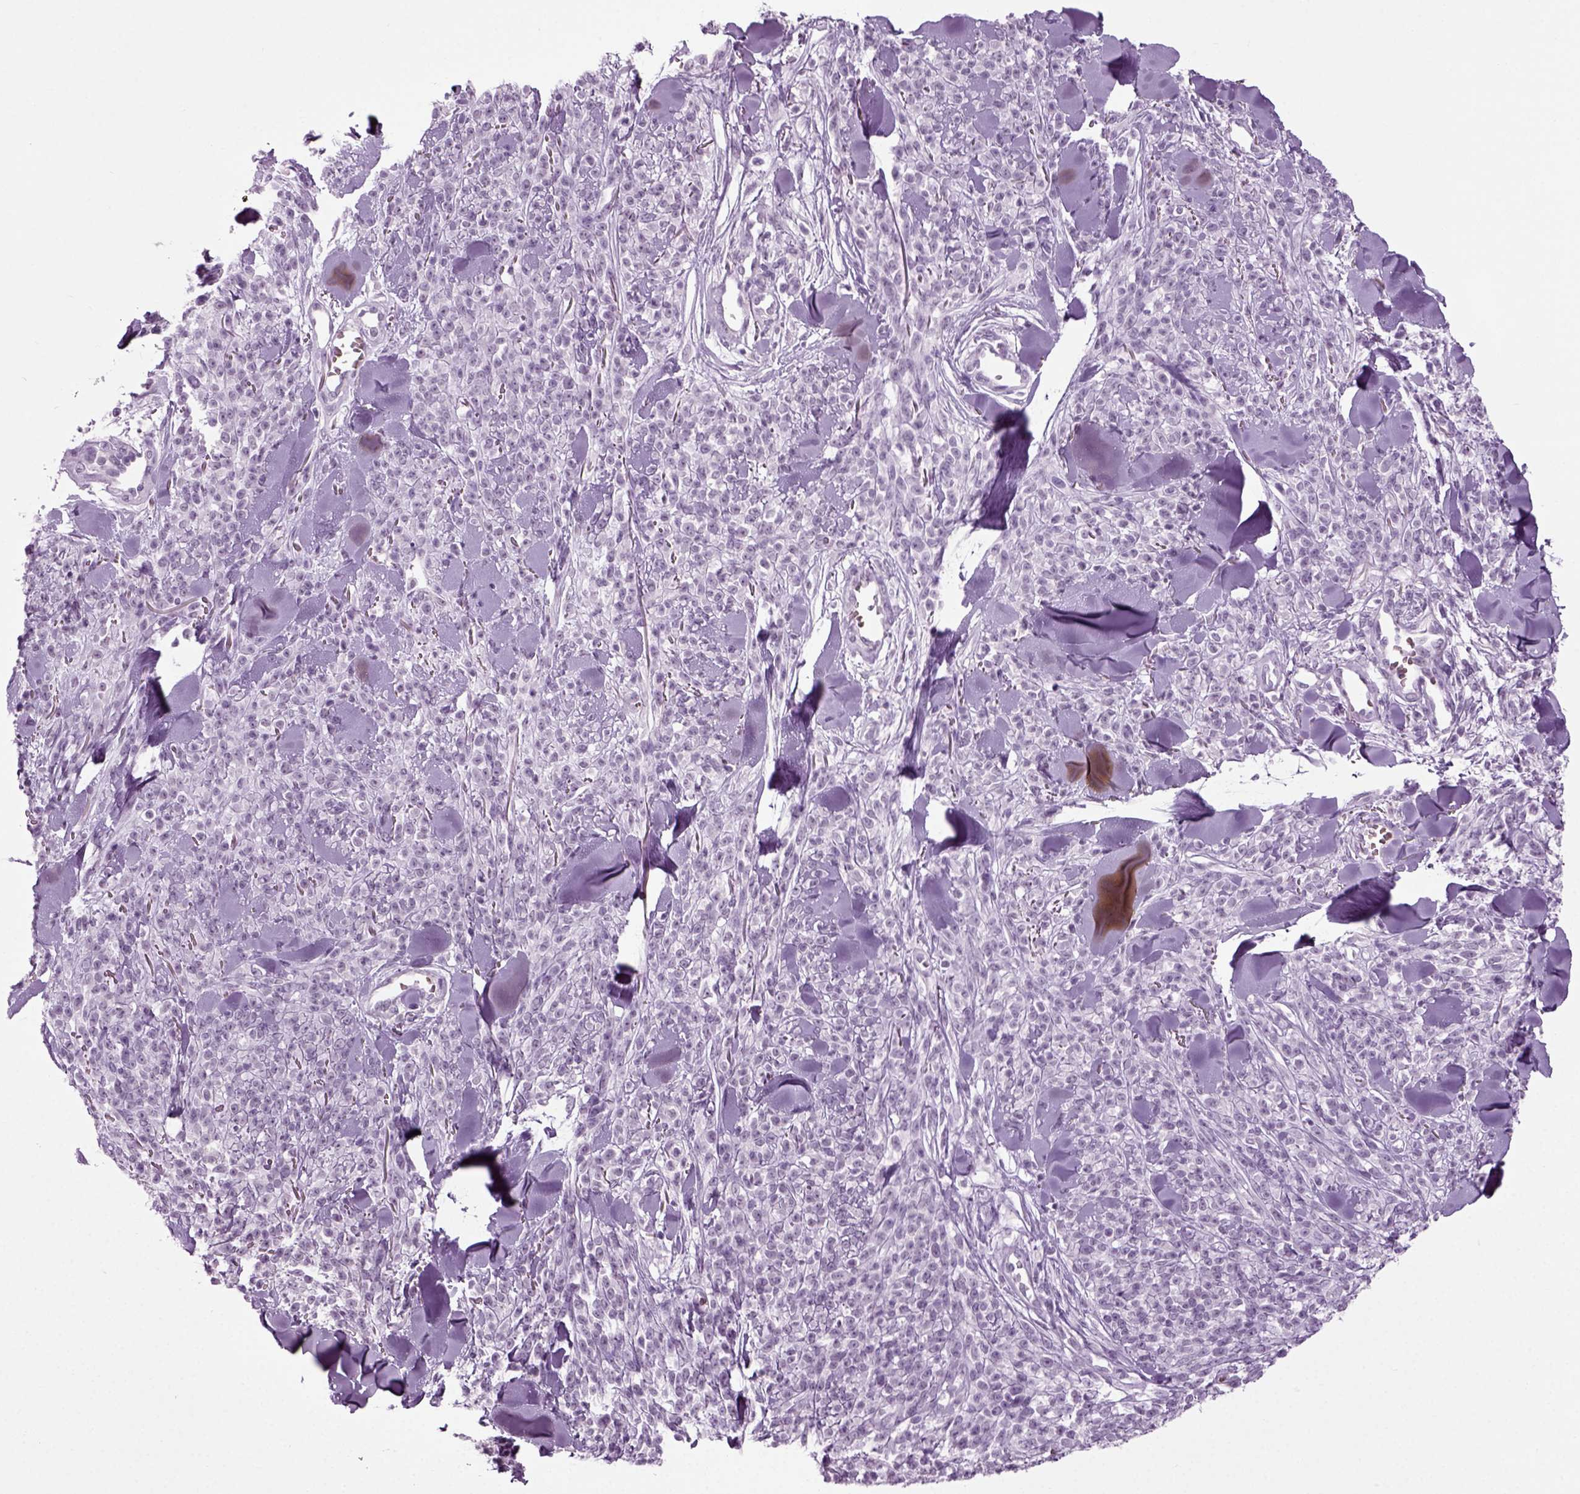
{"staining": {"intensity": "negative", "quantity": "none", "location": "none"}, "tissue": "melanoma", "cell_type": "Tumor cells", "image_type": "cancer", "snomed": [{"axis": "morphology", "description": "Malignant melanoma, NOS"}, {"axis": "topography", "description": "Skin"}, {"axis": "topography", "description": "Skin of trunk"}], "caption": "Human malignant melanoma stained for a protein using IHC exhibits no positivity in tumor cells.", "gene": "ZC2HC1C", "patient": {"sex": "male", "age": 74}}